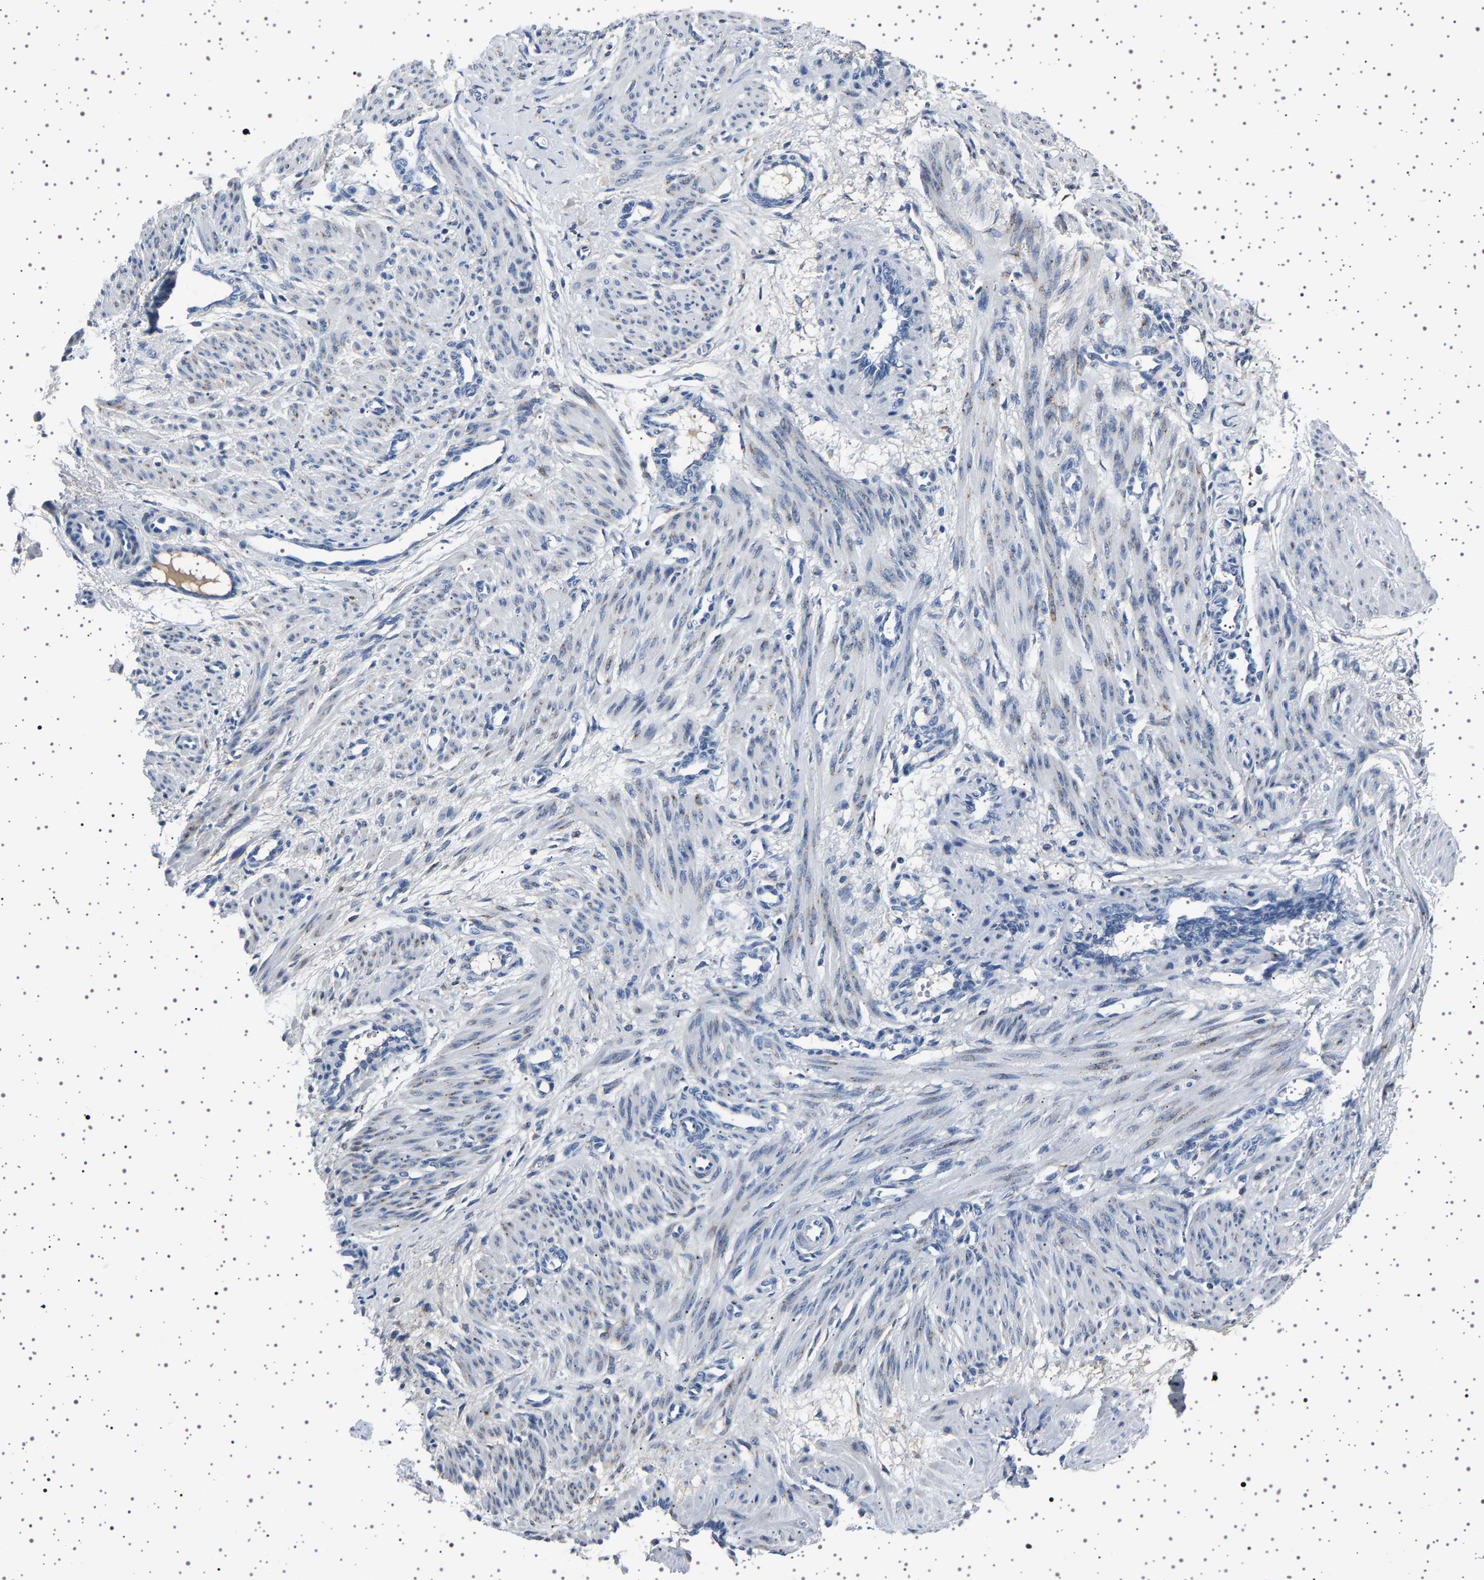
{"staining": {"intensity": "weak", "quantity": "<25%", "location": "cytoplasmic/membranous"}, "tissue": "smooth muscle", "cell_type": "Smooth muscle cells", "image_type": "normal", "snomed": [{"axis": "morphology", "description": "Normal tissue, NOS"}, {"axis": "topography", "description": "Endometrium"}], "caption": "This is an immunohistochemistry photomicrograph of benign human smooth muscle. There is no staining in smooth muscle cells.", "gene": "FTCD", "patient": {"sex": "female", "age": 33}}